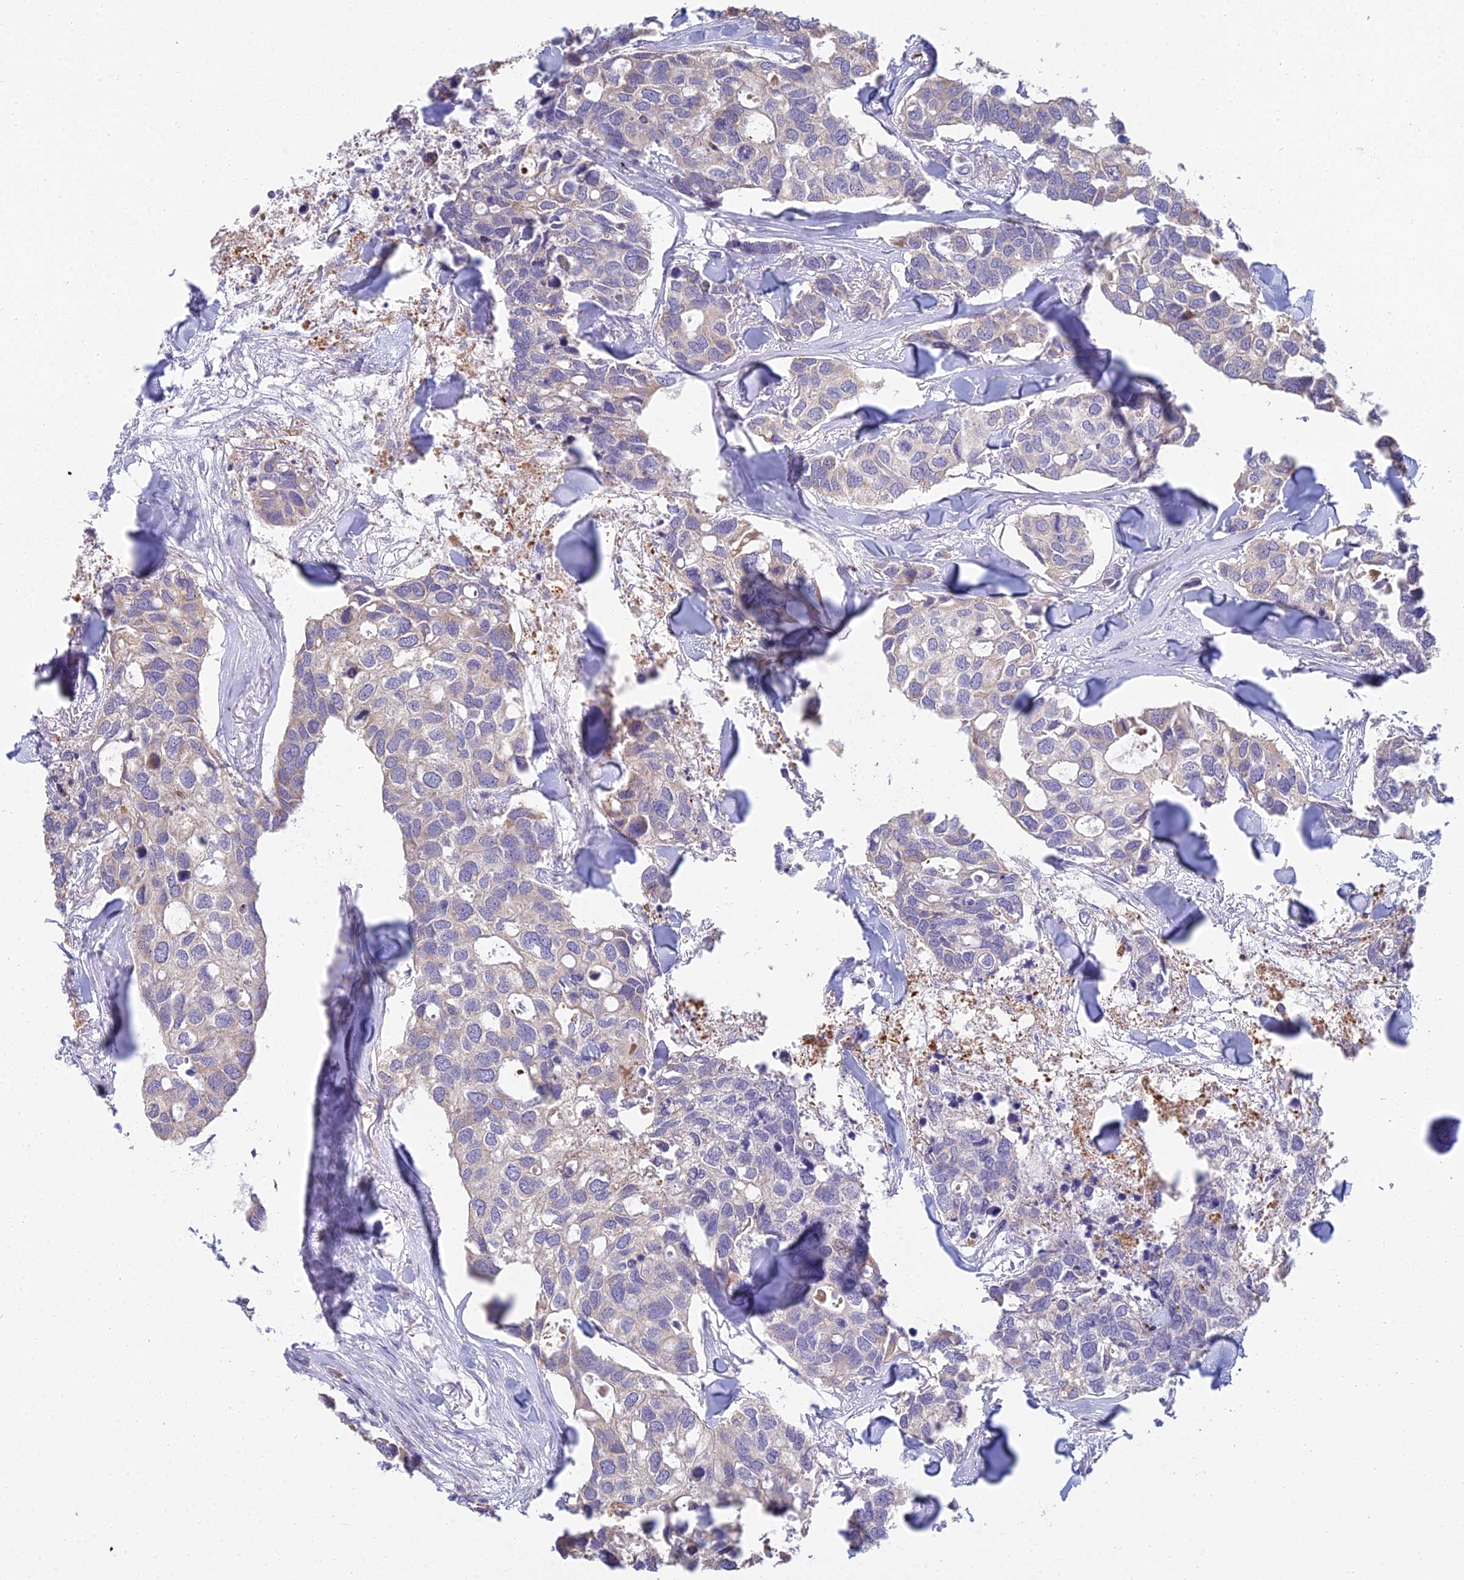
{"staining": {"intensity": "negative", "quantity": "none", "location": "none"}, "tissue": "breast cancer", "cell_type": "Tumor cells", "image_type": "cancer", "snomed": [{"axis": "morphology", "description": "Duct carcinoma"}, {"axis": "topography", "description": "Breast"}], "caption": "Tumor cells show no significant staining in breast invasive ductal carcinoma.", "gene": "CFAP206", "patient": {"sex": "female", "age": 83}}